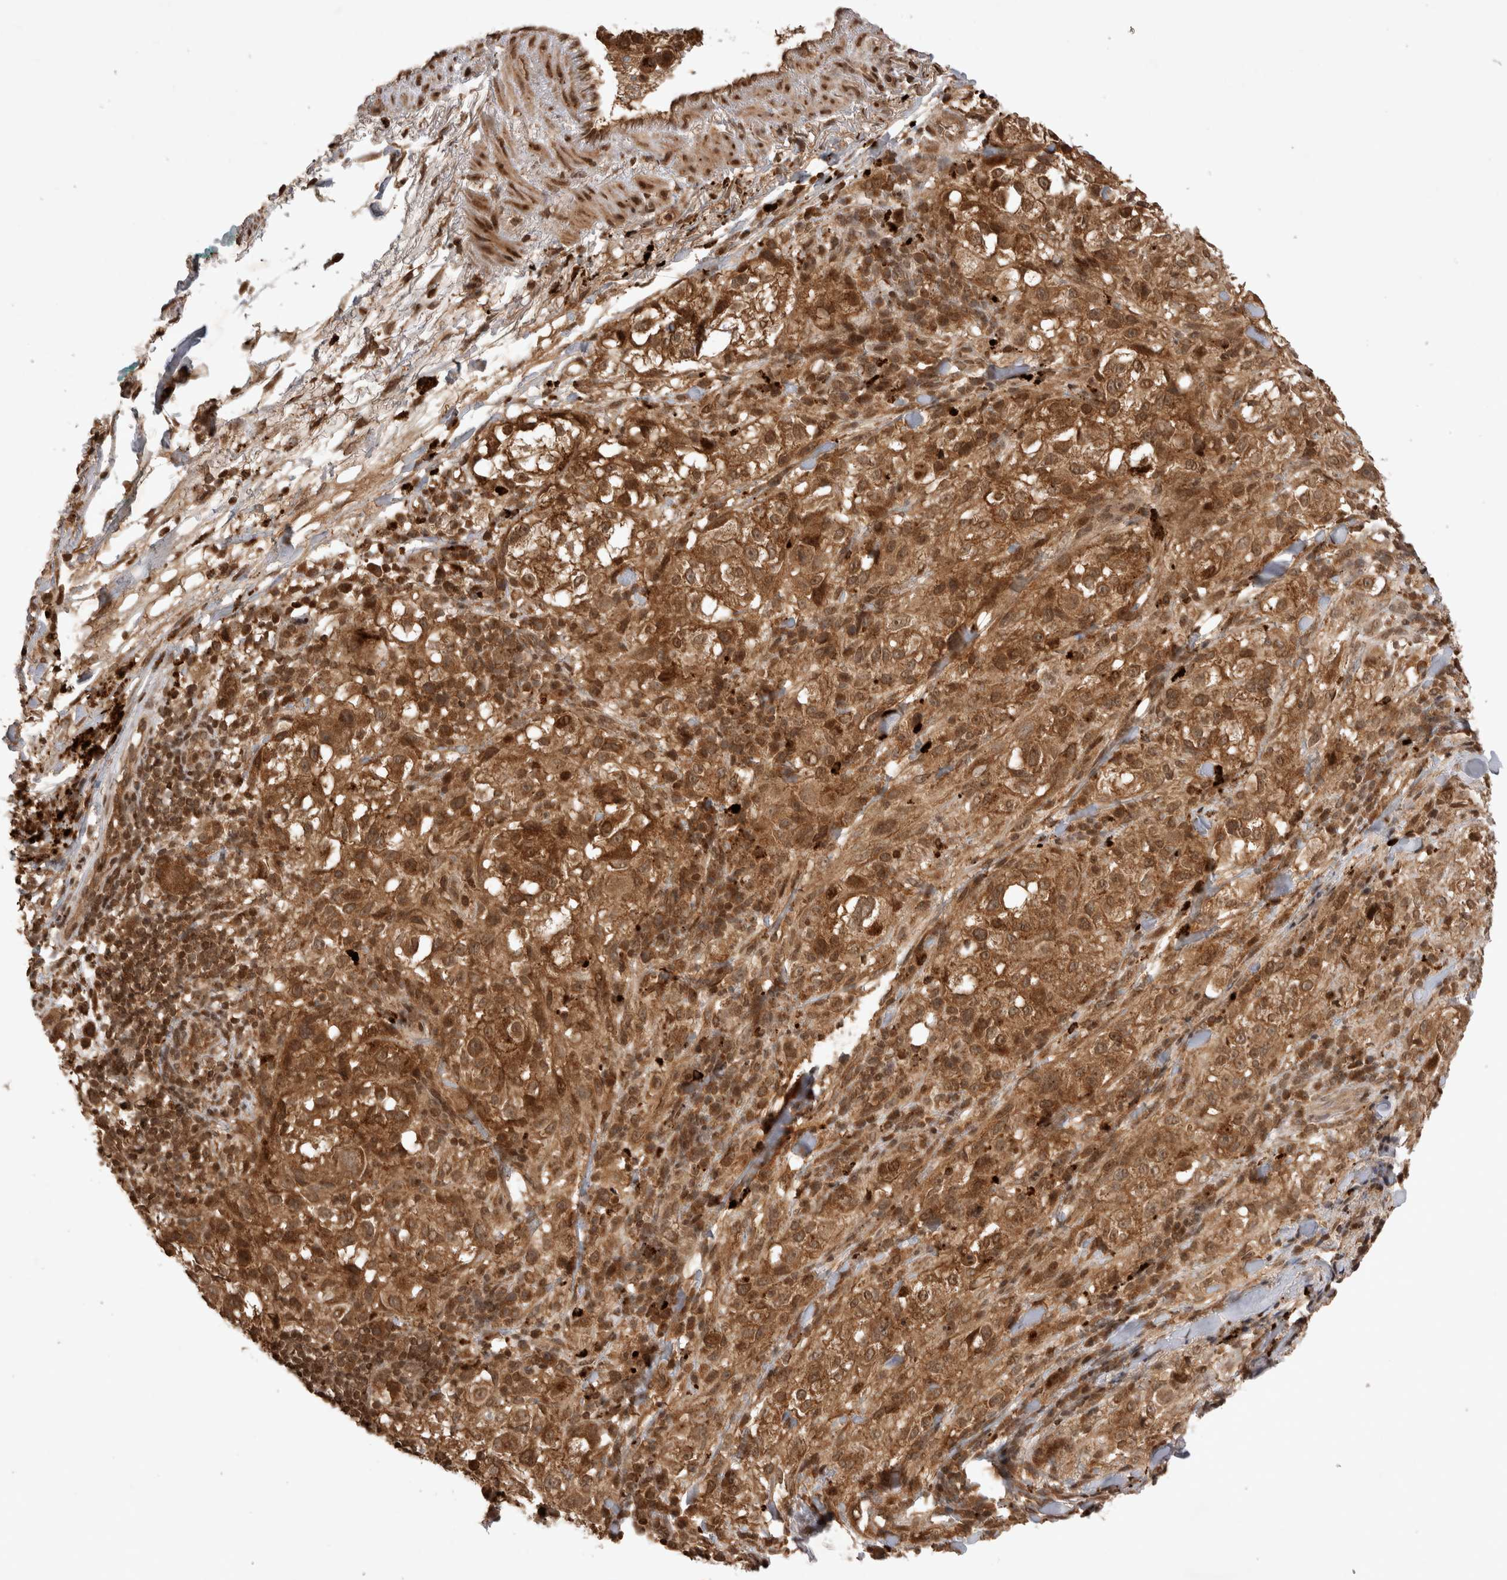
{"staining": {"intensity": "moderate", "quantity": ">75%", "location": "cytoplasmic/membranous"}, "tissue": "melanoma", "cell_type": "Tumor cells", "image_type": "cancer", "snomed": [{"axis": "morphology", "description": "Necrosis, NOS"}, {"axis": "morphology", "description": "Malignant melanoma, NOS"}, {"axis": "topography", "description": "Skin"}], "caption": "High-power microscopy captured an immunohistochemistry (IHC) micrograph of melanoma, revealing moderate cytoplasmic/membranous positivity in about >75% of tumor cells.", "gene": "FAM221A", "patient": {"sex": "female", "age": 87}}